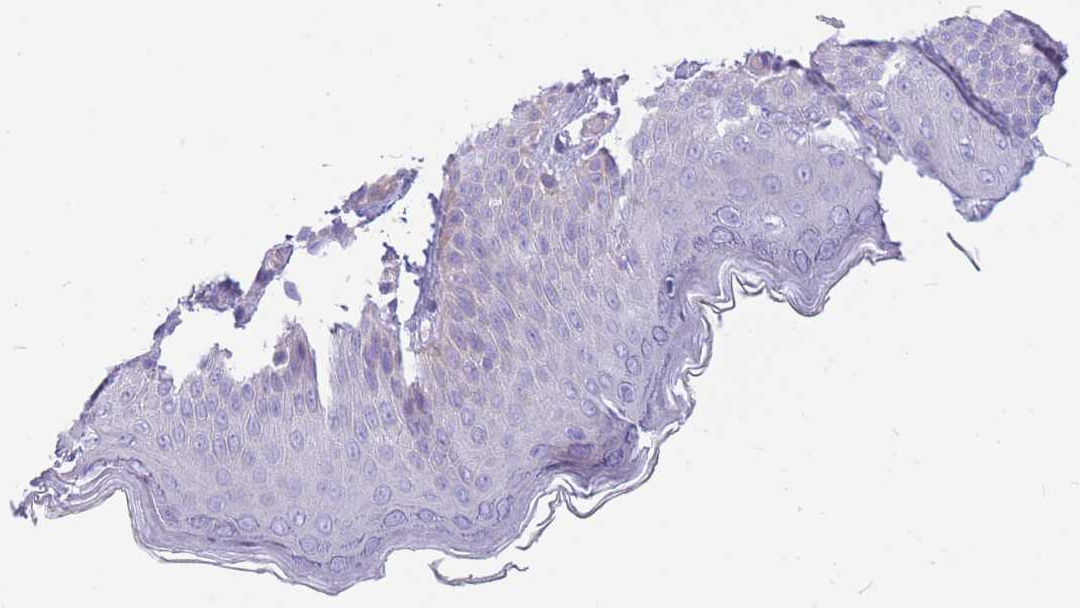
{"staining": {"intensity": "negative", "quantity": "none", "location": "none"}, "tissue": "skin", "cell_type": "Epidermal cells", "image_type": "normal", "snomed": [{"axis": "morphology", "description": "Normal tissue, NOS"}, {"axis": "topography", "description": "Anal"}], "caption": "Immunohistochemical staining of normal human skin exhibits no significant positivity in epidermal cells.", "gene": "ZNF311", "patient": {"sex": "female", "age": 40}}